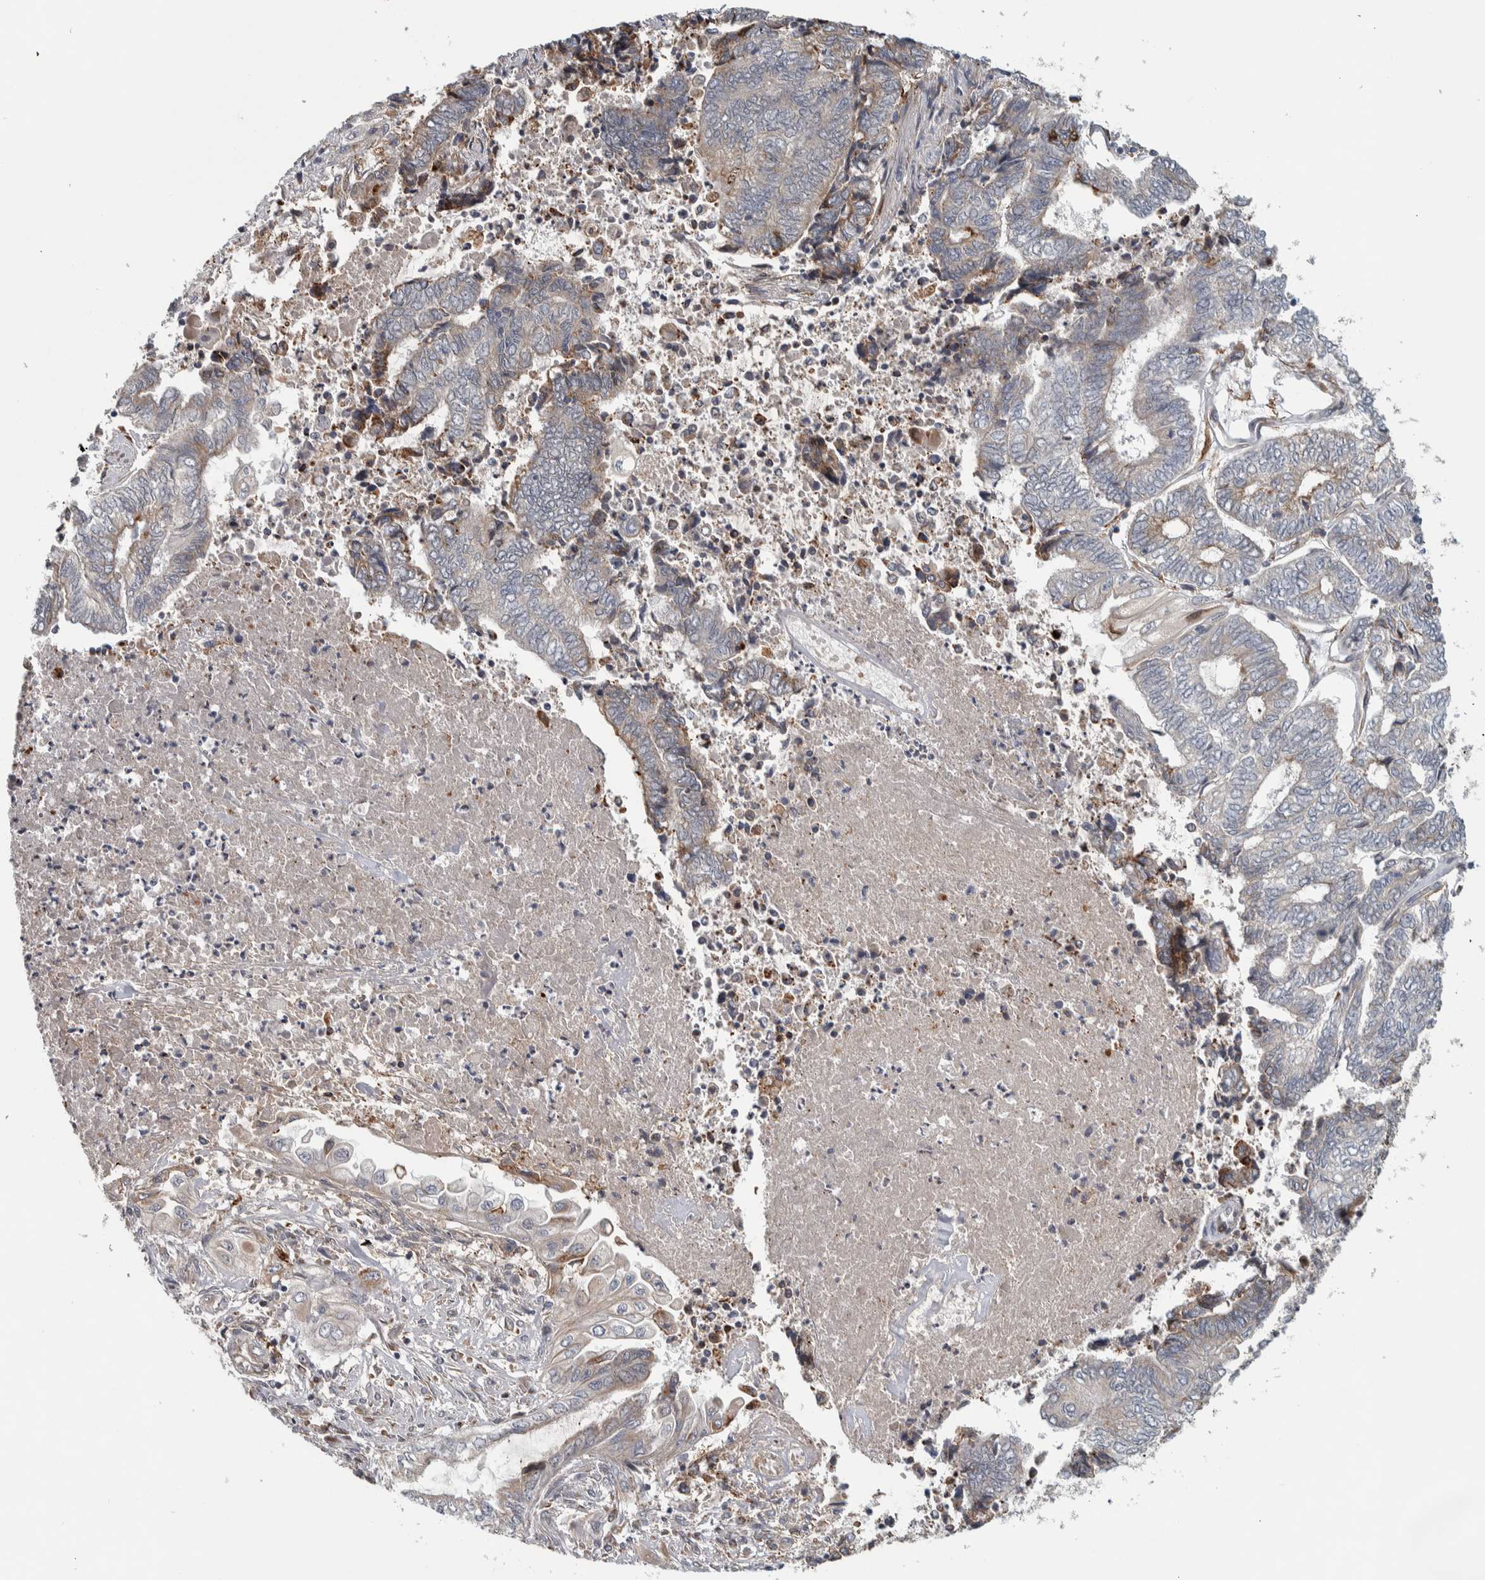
{"staining": {"intensity": "moderate", "quantity": "<25%", "location": "cytoplasmic/membranous"}, "tissue": "endometrial cancer", "cell_type": "Tumor cells", "image_type": "cancer", "snomed": [{"axis": "morphology", "description": "Adenocarcinoma, NOS"}, {"axis": "topography", "description": "Uterus"}, {"axis": "topography", "description": "Endometrium"}], "caption": "This image shows immunohistochemistry staining of endometrial adenocarcinoma, with low moderate cytoplasmic/membranous expression in about <25% of tumor cells.", "gene": "ADPRM", "patient": {"sex": "female", "age": 70}}